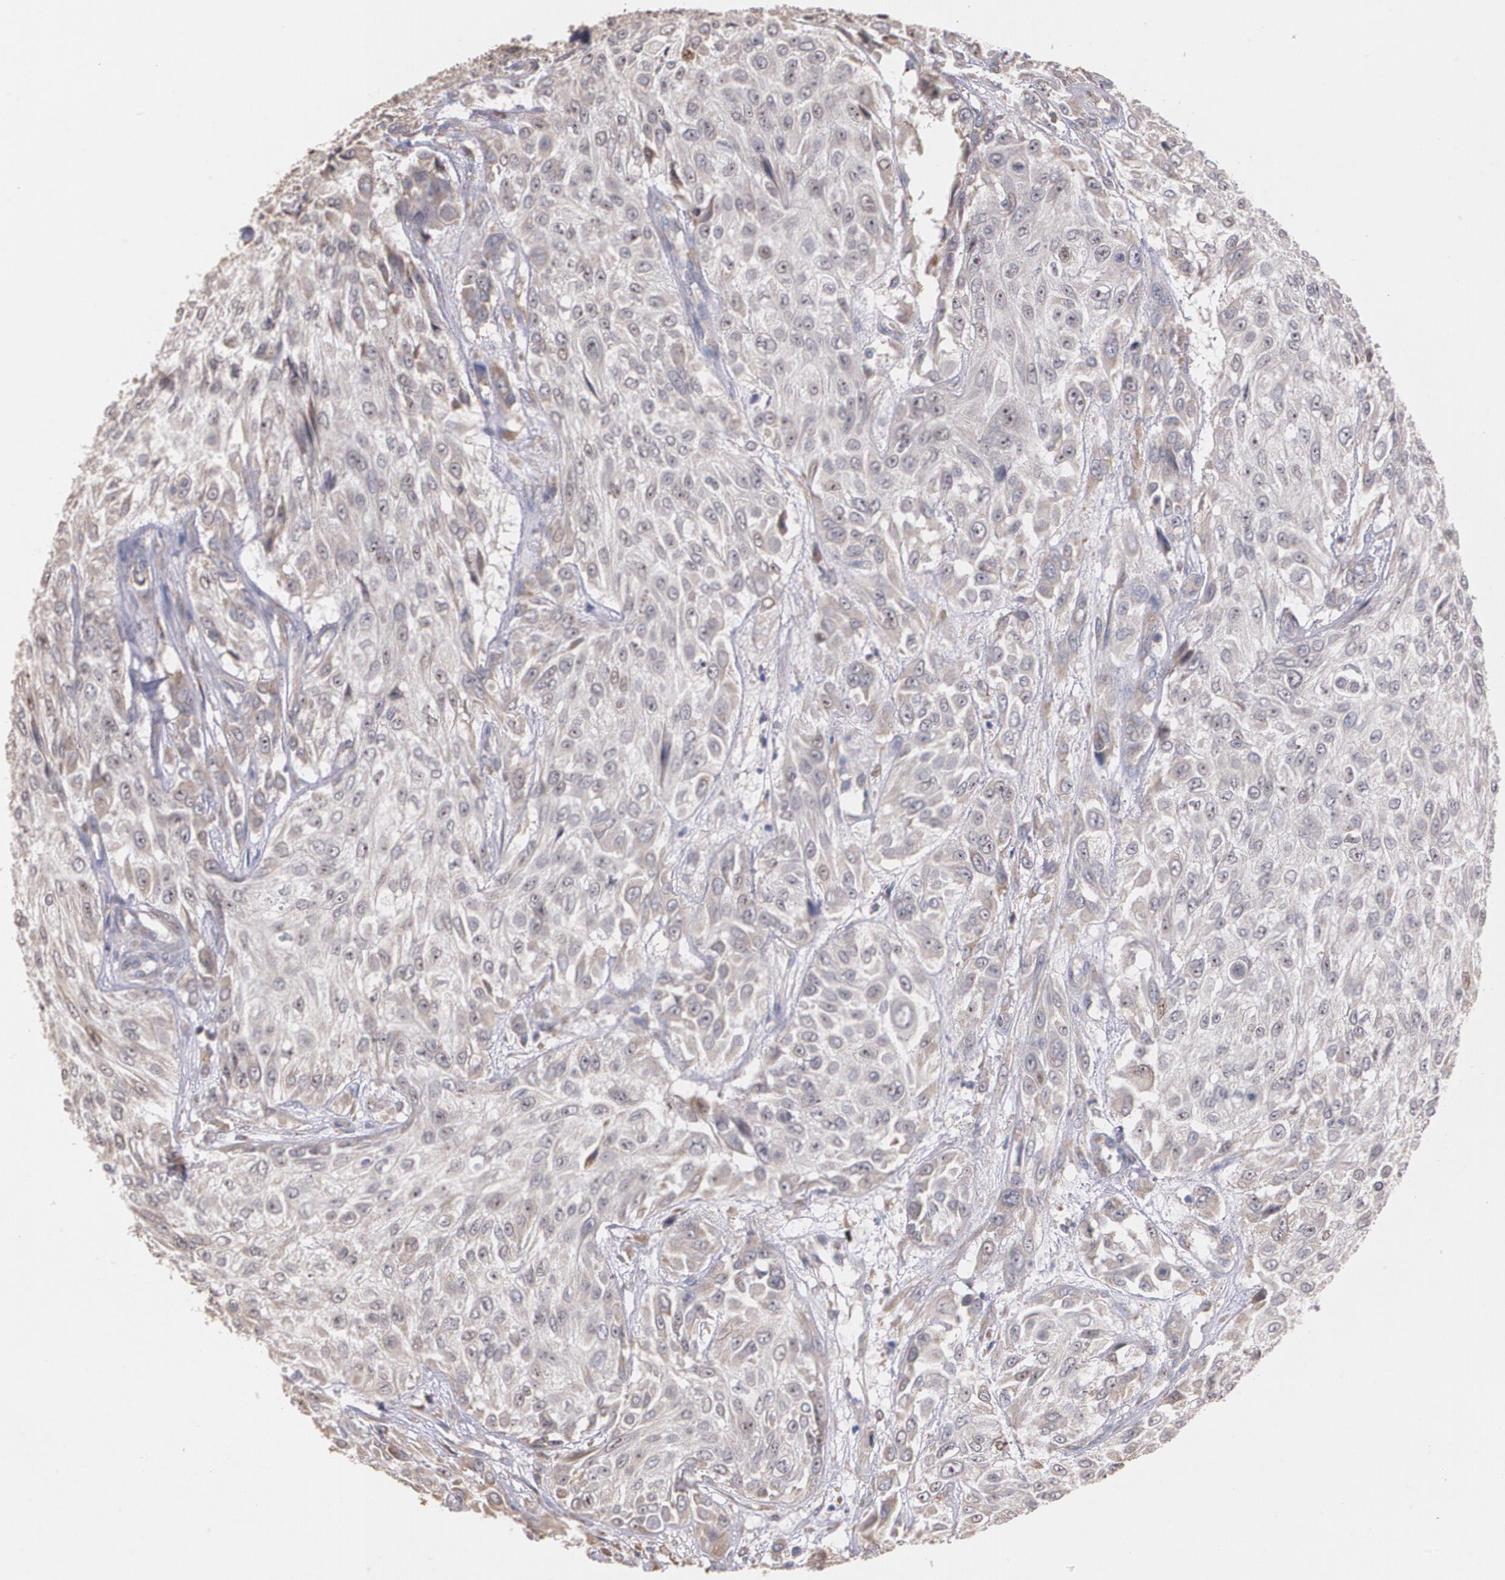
{"staining": {"intensity": "weak", "quantity": ">75%", "location": "cytoplasmic/membranous"}, "tissue": "urothelial cancer", "cell_type": "Tumor cells", "image_type": "cancer", "snomed": [{"axis": "morphology", "description": "Urothelial carcinoma, High grade"}, {"axis": "topography", "description": "Urinary bladder"}], "caption": "The immunohistochemical stain shows weak cytoplasmic/membranous expression in tumor cells of high-grade urothelial carcinoma tissue. (DAB IHC with brightfield microscopy, high magnification).", "gene": "ATF3", "patient": {"sex": "male", "age": 57}}